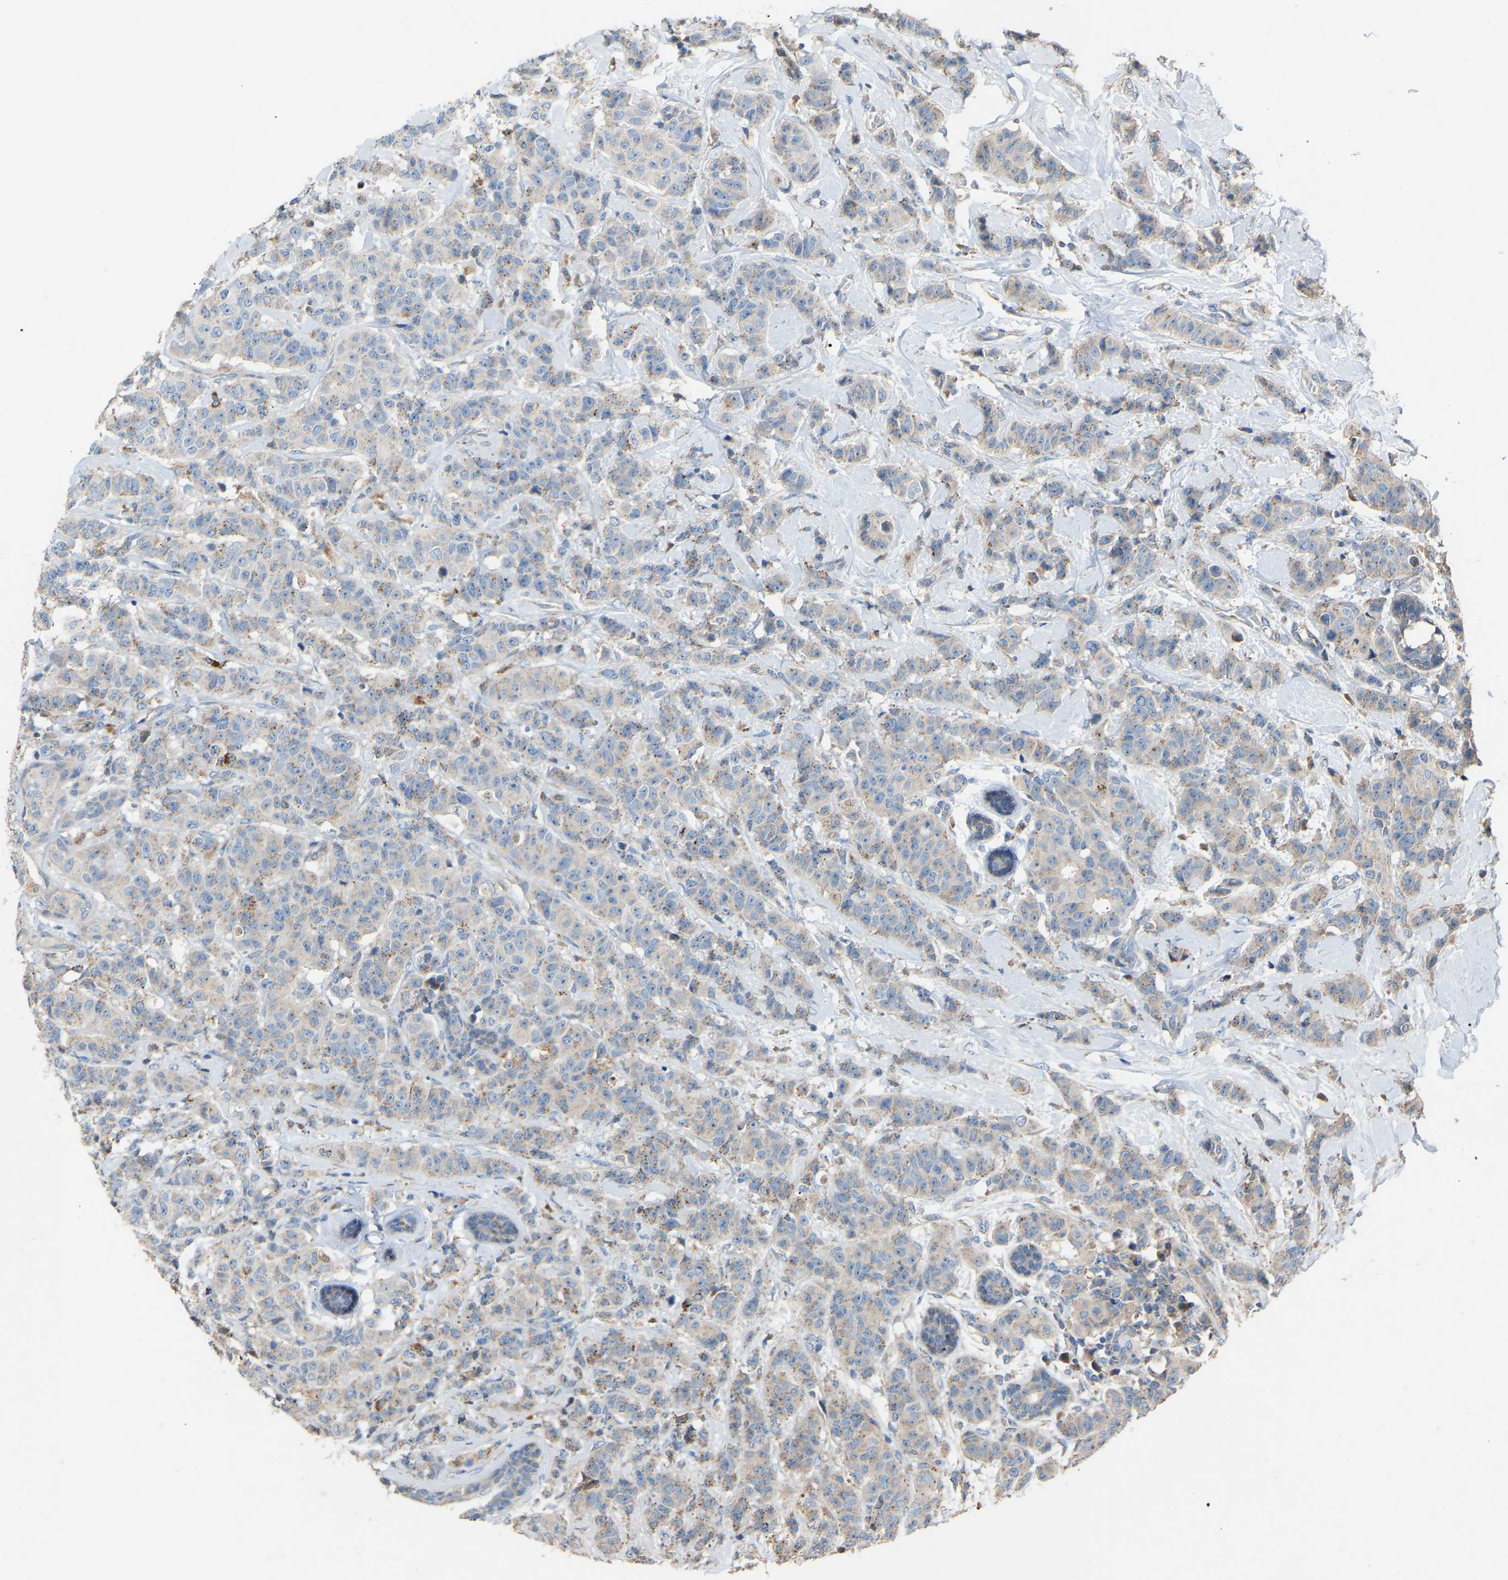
{"staining": {"intensity": "weak", "quantity": "<25%", "location": "cytoplasmic/membranous"}, "tissue": "breast cancer", "cell_type": "Tumor cells", "image_type": "cancer", "snomed": [{"axis": "morphology", "description": "Normal tissue, NOS"}, {"axis": "morphology", "description": "Duct carcinoma"}, {"axis": "topography", "description": "Breast"}], "caption": "An image of human infiltrating ductal carcinoma (breast) is negative for staining in tumor cells.", "gene": "RGP1", "patient": {"sex": "female", "age": 40}}